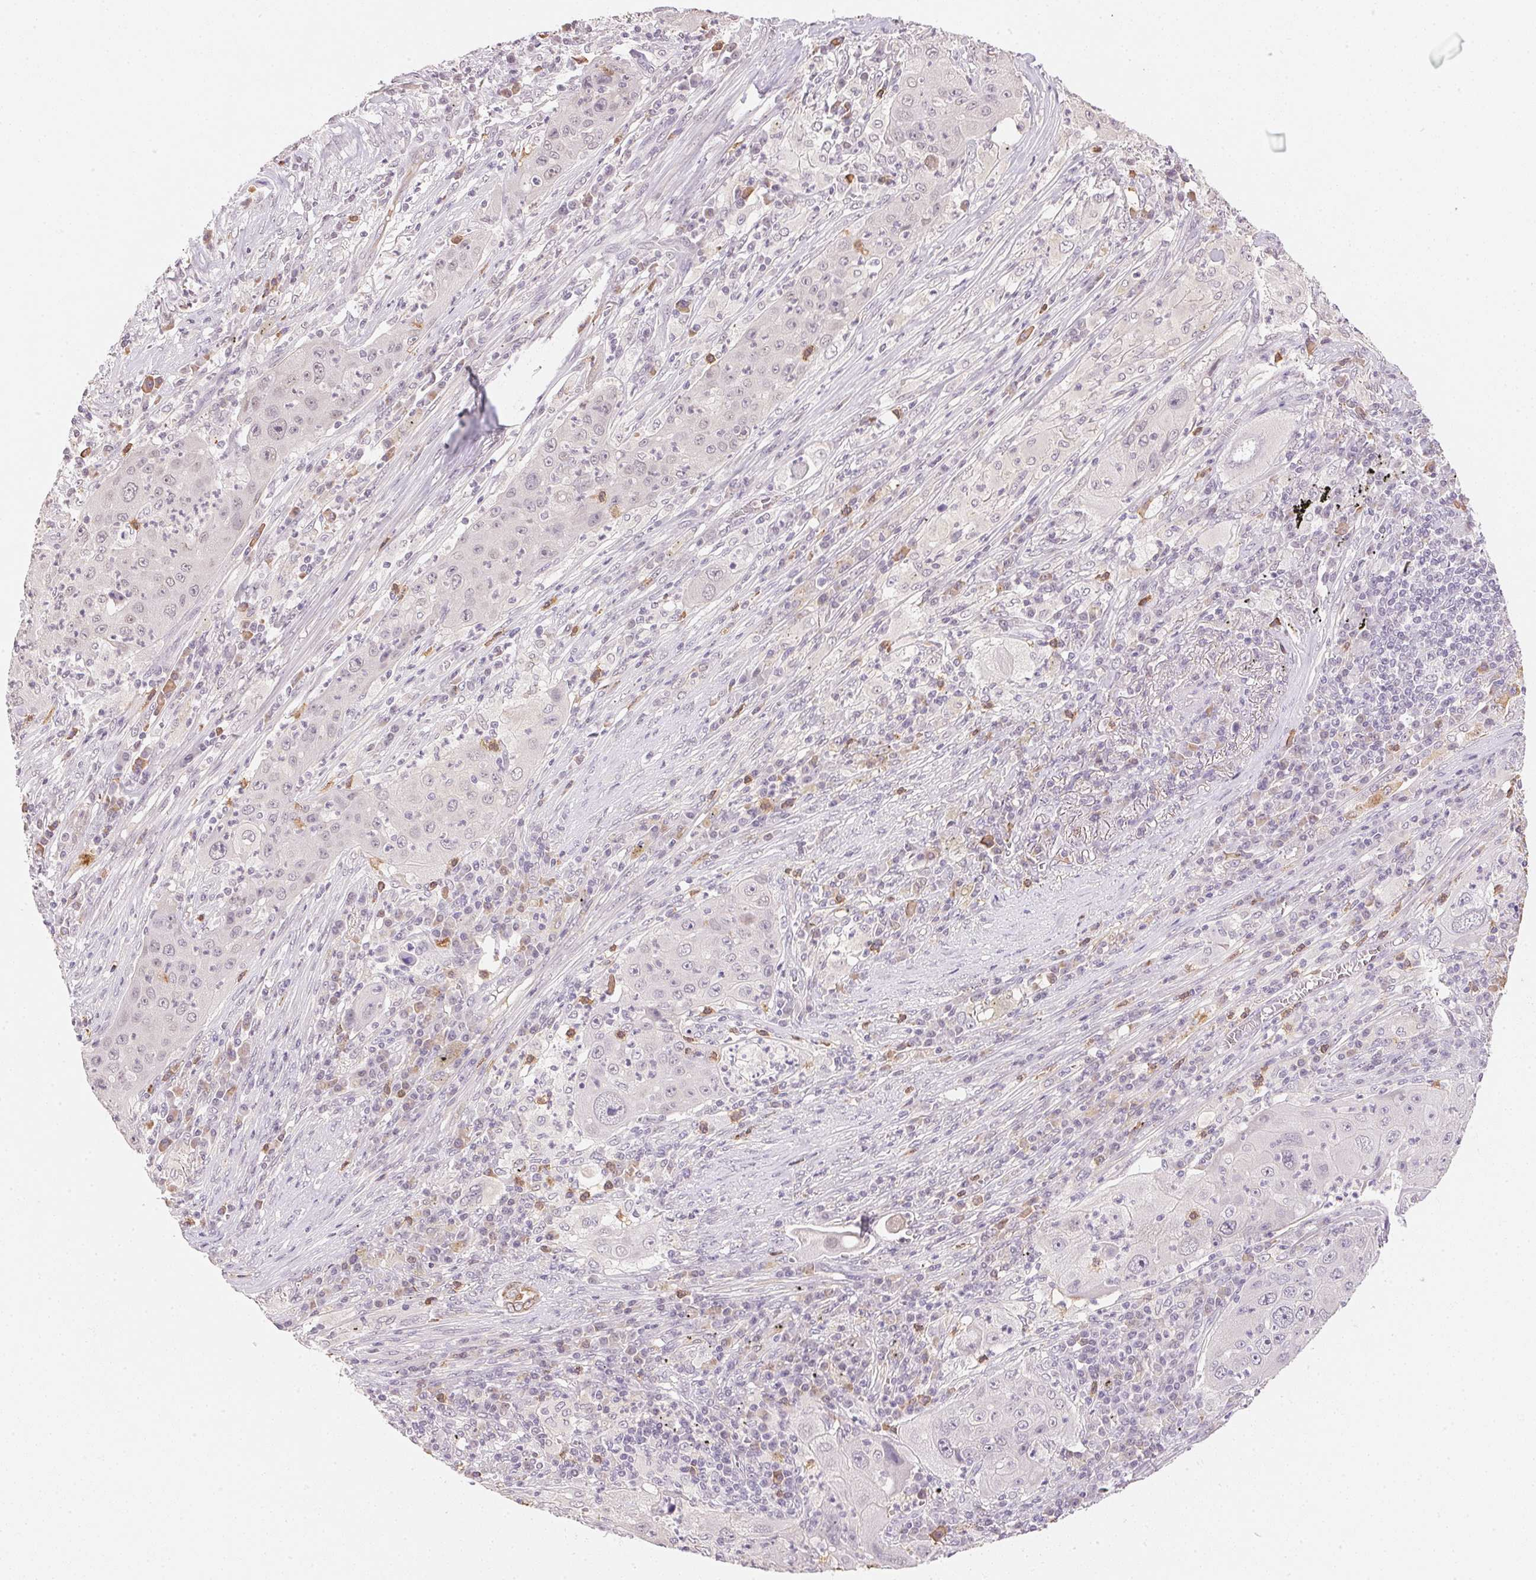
{"staining": {"intensity": "negative", "quantity": "none", "location": "none"}, "tissue": "lung cancer", "cell_type": "Tumor cells", "image_type": "cancer", "snomed": [{"axis": "morphology", "description": "Squamous cell carcinoma, NOS"}, {"axis": "topography", "description": "Lung"}], "caption": "Tumor cells show no significant staining in lung cancer.", "gene": "FNDC4", "patient": {"sex": "female", "age": 59}}